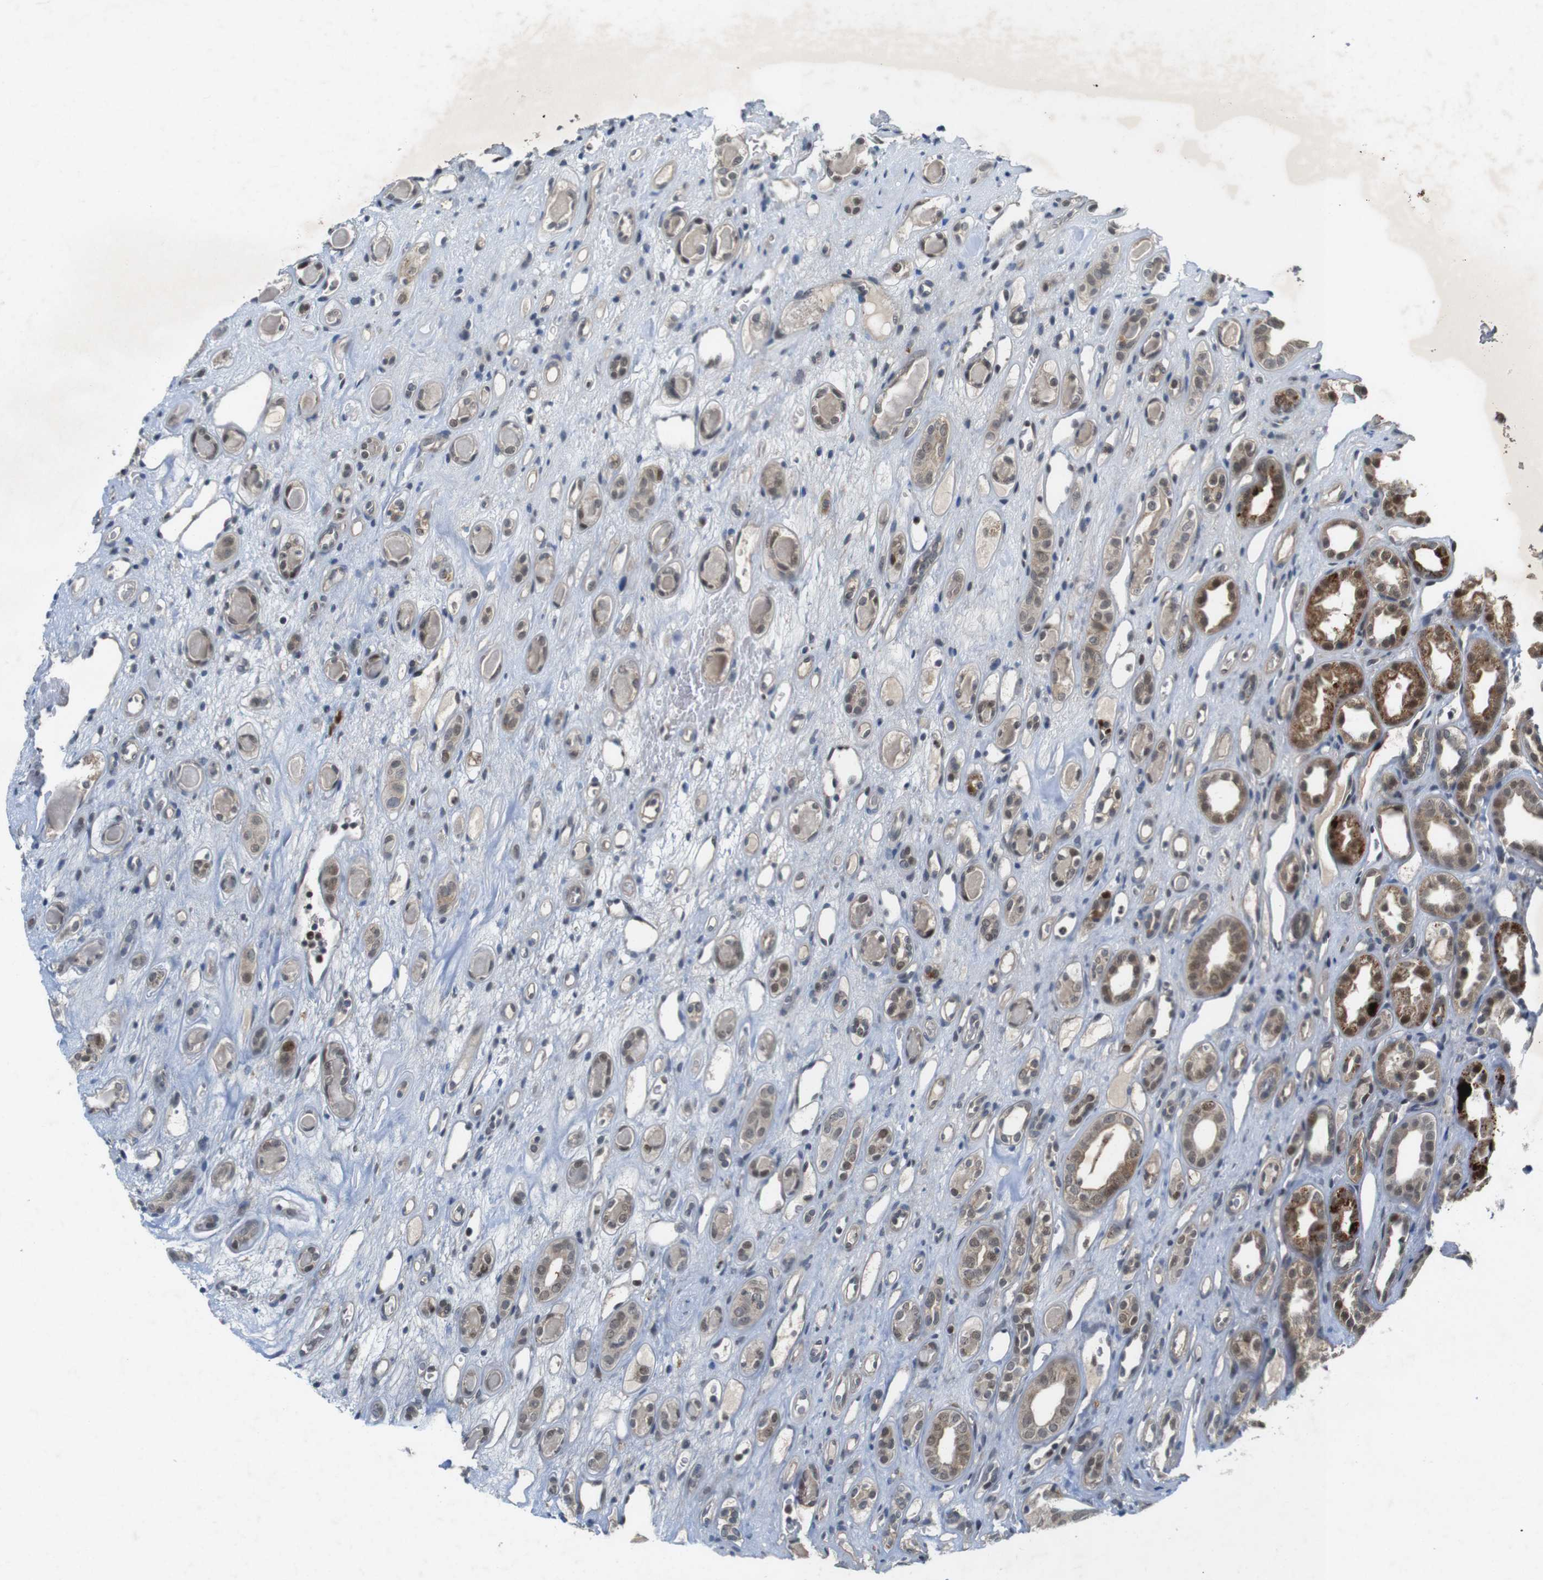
{"staining": {"intensity": "moderate", "quantity": ">75%", "location": "cytoplasmic/membranous,nuclear"}, "tissue": "renal cancer", "cell_type": "Tumor cells", "image_type": "cancer", "snomed": [{"axis": "morphology", "description": "Adenocarcinoma, NOS"}, {"axis": "topography", "description": "Kidney"}], "caption": "An immunohistochemistry photomicrograph of tumor tissue is shown. Protein staining in brown labels moderate cytoplasmic/membranous and nuclear positivity in renal adenocarcinoma within tumor cells.", "gene": "MAPKAPK5", "patient": {"sex": "female", "age": 60}}